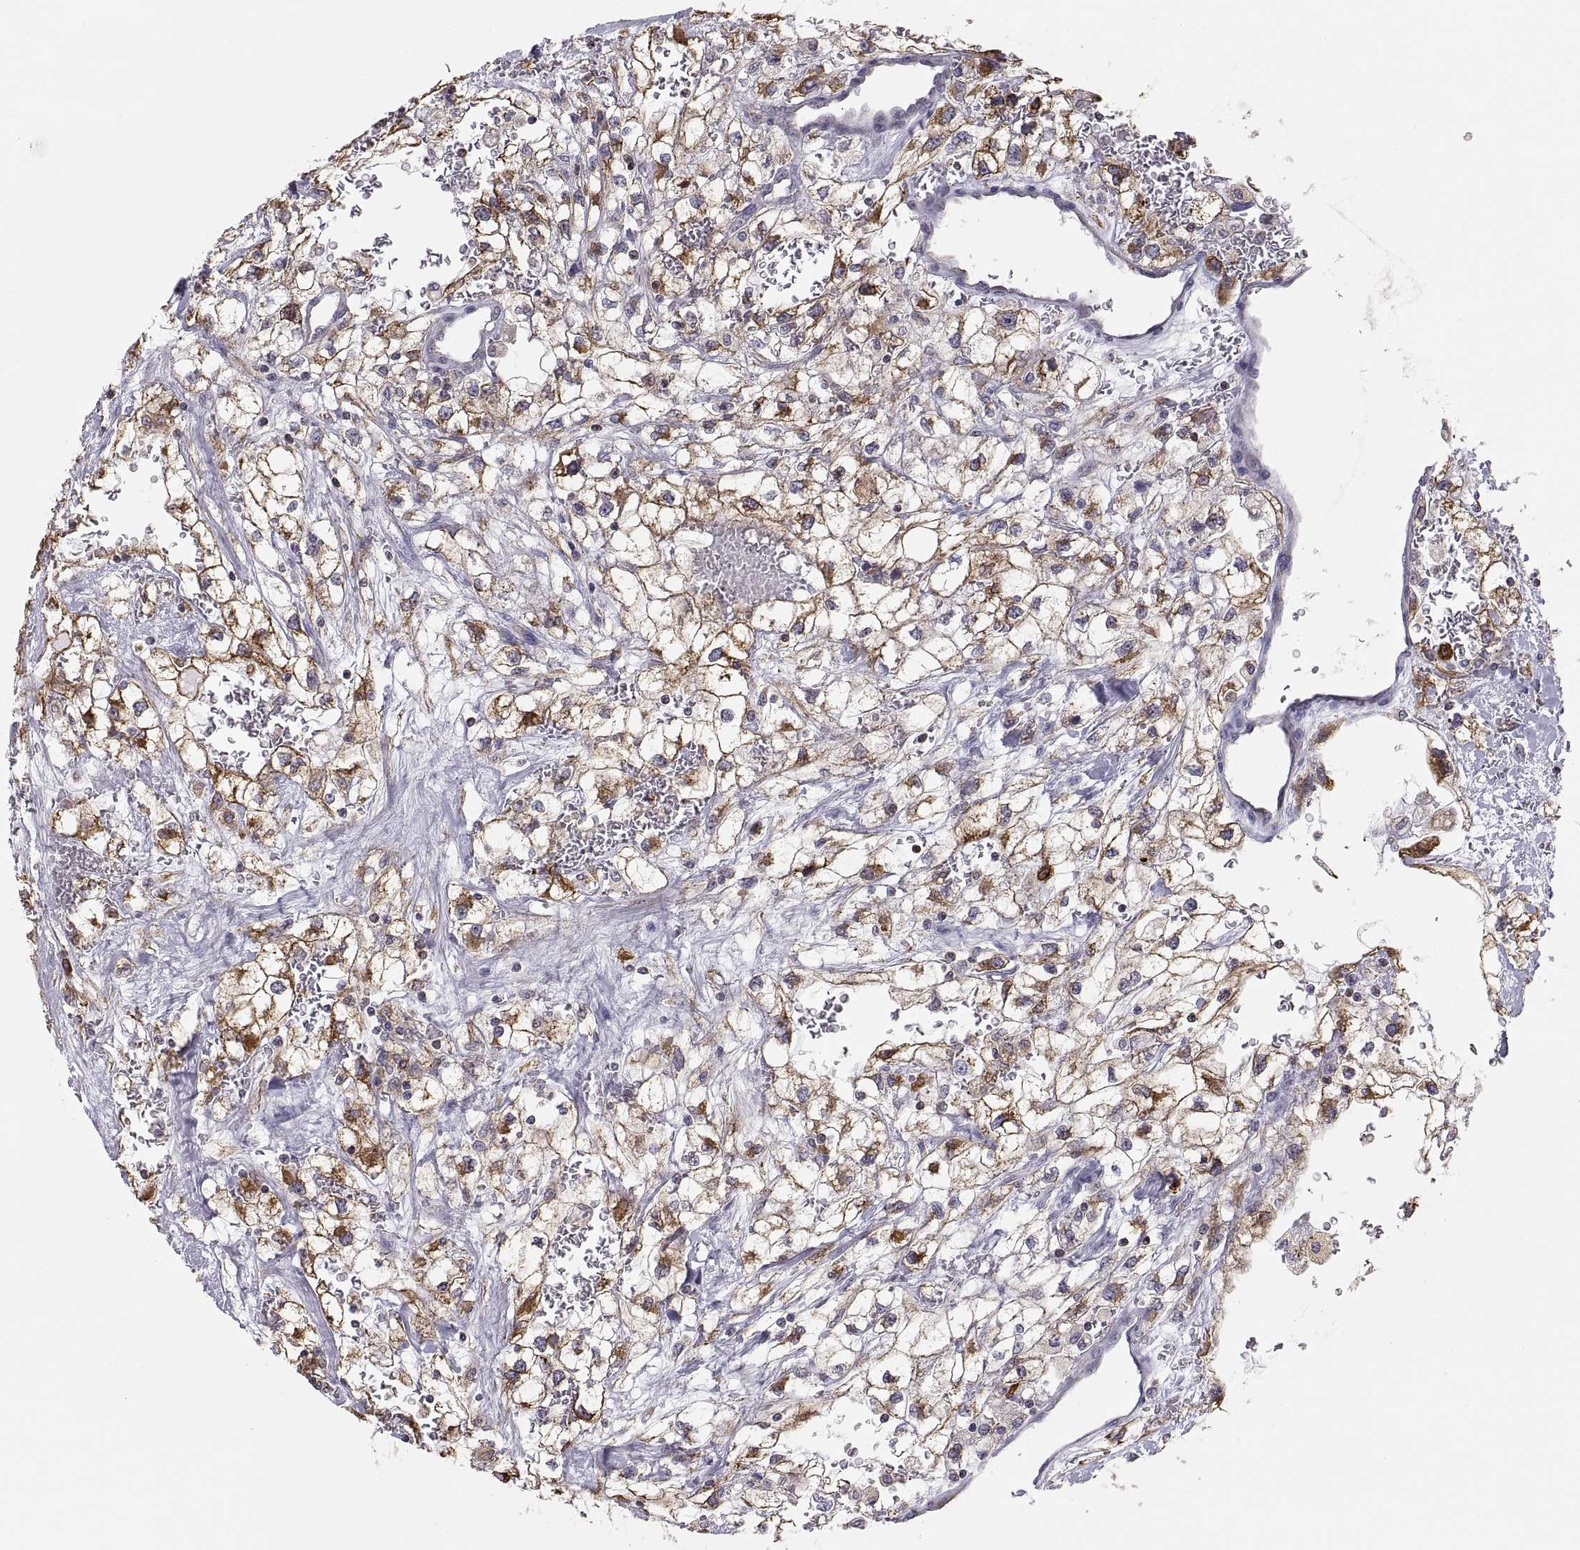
{"staining": {"intensity": "strong", "quantity": ">75%", "location": "cytoplasmic/membranous"}, "tissue": "renal cancer", "cell_type": "Tumor cells", "image_type": "cancer", "snomed": [{"axis": "morphology", "description": "Adenocarcinoma, NOS"}, {"axis": "topography", "description": "Kidney"}], "caption": "Renal cancer tissue reveals strong cytoplasmic/membranous expression in about >75% of tumor cells", "gene": "ERO1A", "patient": {"sex": "male", "age": 59}}